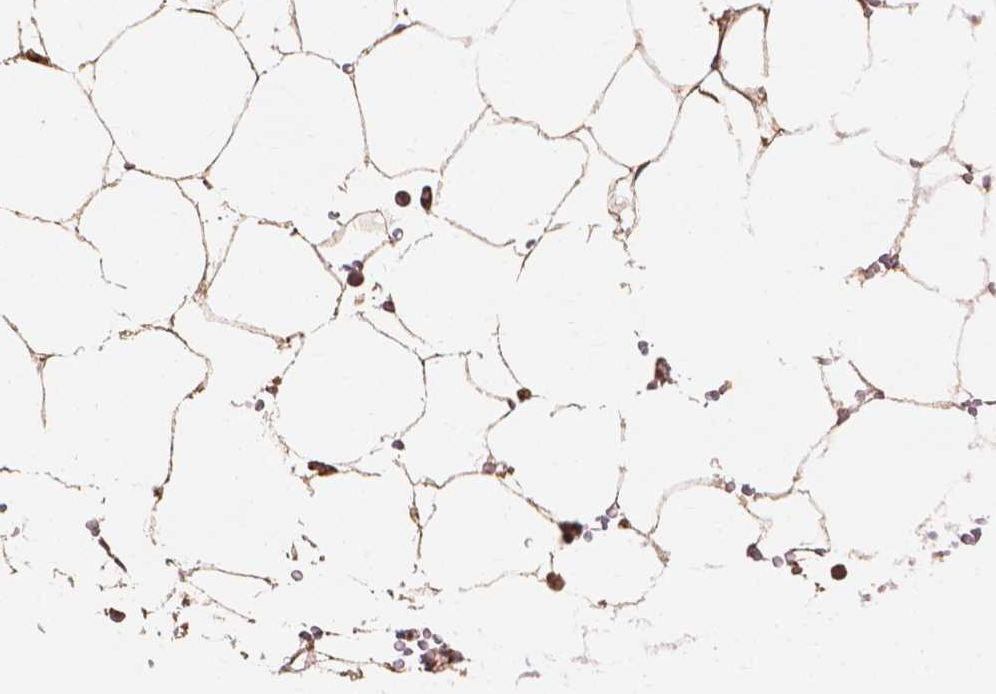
{"staining": {"intensity": "strong", "quantity": ">75%", "location": "cytoplasmic/membranous"}, "tissue": "bone marrow", "cell_type": "Hematopoietic cells", "image_type": "normal", "snomed": [{"axis": "morphology", "description": "Normal tissue, NOS"}, {"axis": "topography", "description": "Bone marrow"}], "caption": "A histopathology image of human bone marrow stained for a protein exhibits strong cytoplasmic/membranous brown staining in hematopoietic cells. The protein is stained brown, and the nuclei are stained in blue (DAB (3,3'-diaminobenzidine) IHC with brightfield microscopy, high magnification).", "gene": "TAB2", "patient": {"sex": "female", "age": 52}}